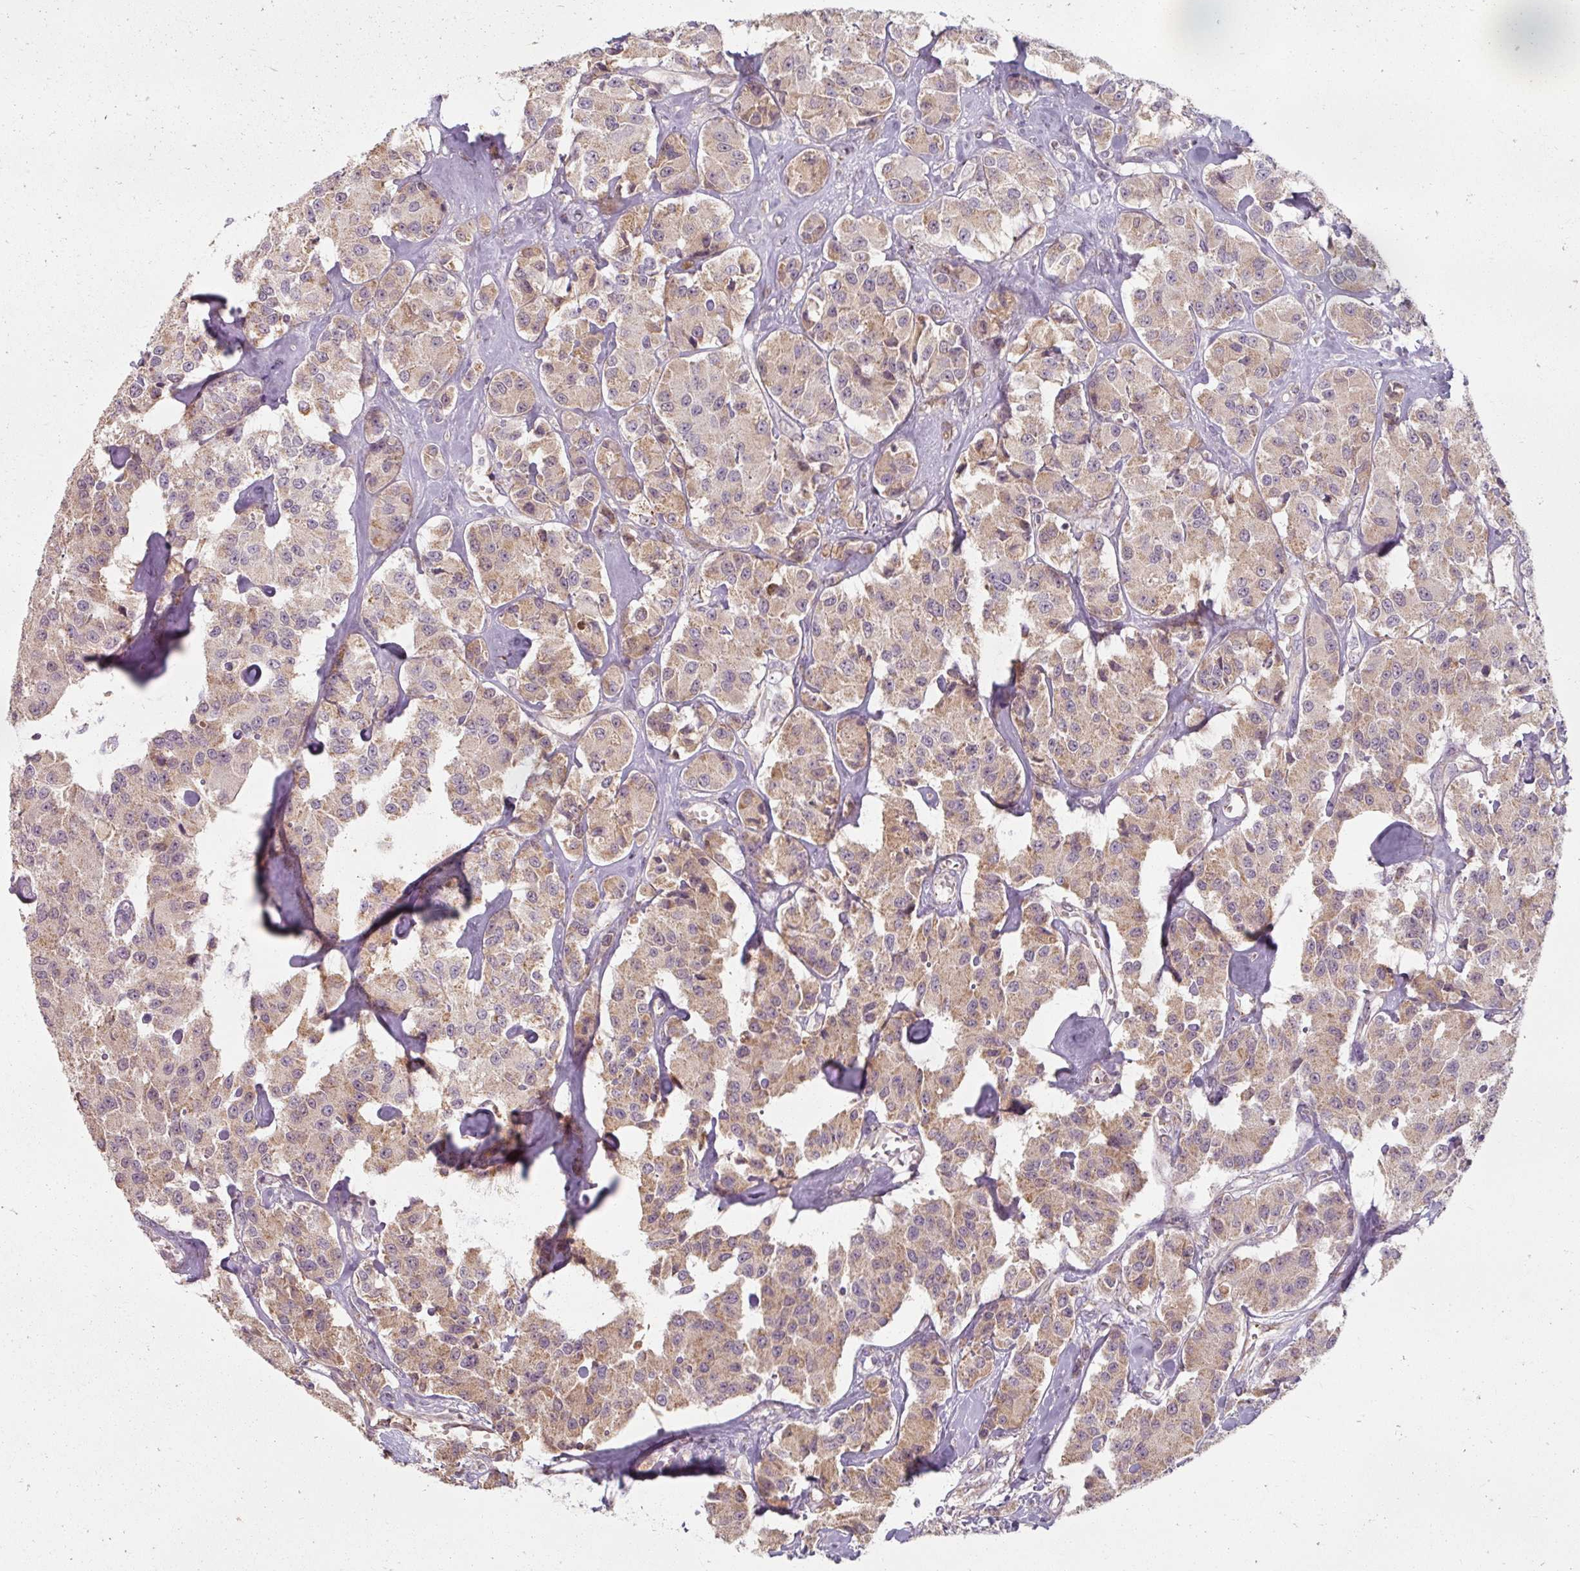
{"staining": {"intensity": "weak", "quantity": ">75%", "location": "cytoplasmic/membranous"}, "tissue": "carcinoid", "cell_type": "Tumor cells", "image_type": "cancer", "snomed": [{"axis": "morphology", "description": "Carcinoid, malignant, NOS"}, {"axis": "topography", "description": "Pancreas"}], "caption": "Immunohistochemistry (IHC) micrograph of human malignant carcinoid stained for a protein (brown), which shows low levels of weak cytoplasmic/membranous expression in approximately >75% of tumor cells.", "gene": "TSEN54", "patient": {"sex": "male", "age": 41}}